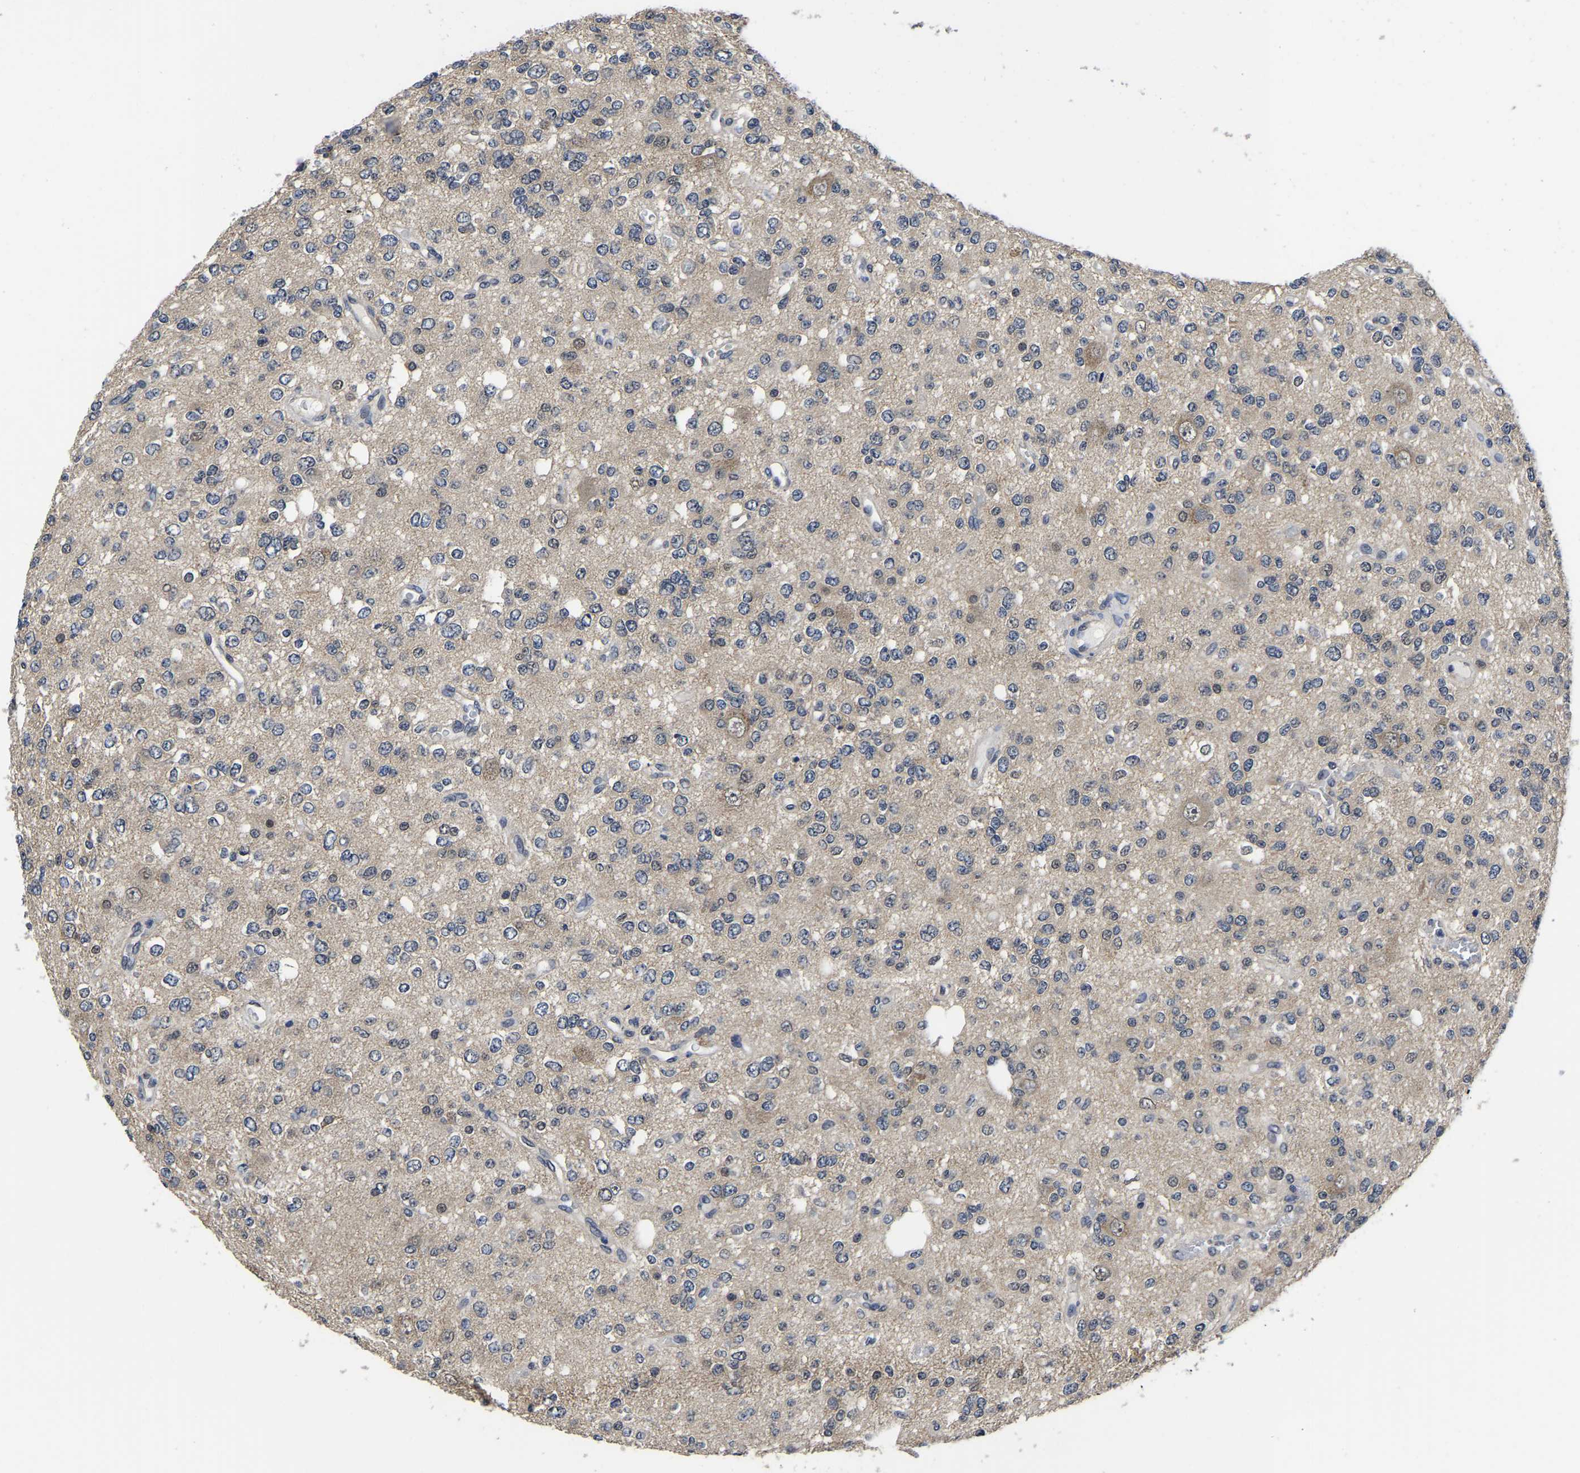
{"staining": {"intensity": "negative", "quantity": "none", "location": "none"}, "tissue": "glioma", "cell_type": "Tumor cells", "image_type": "cancer", "snomed": [{"axis": "morphology", "description": "Glioma, malignant, Low grade"}, {"axis": "topography", "description": "Brain"}], "caption": "Tumor cells are negative for brown protein staining in low-grade glioma (malignant). (DAB (3,3'-diaminobenzidine) immunohistochemistry (IHC) visualized using brightfield microscopy, high magnification).", "gene": "MCOLN2", "patient": {"sex": "male", "age": 38}}